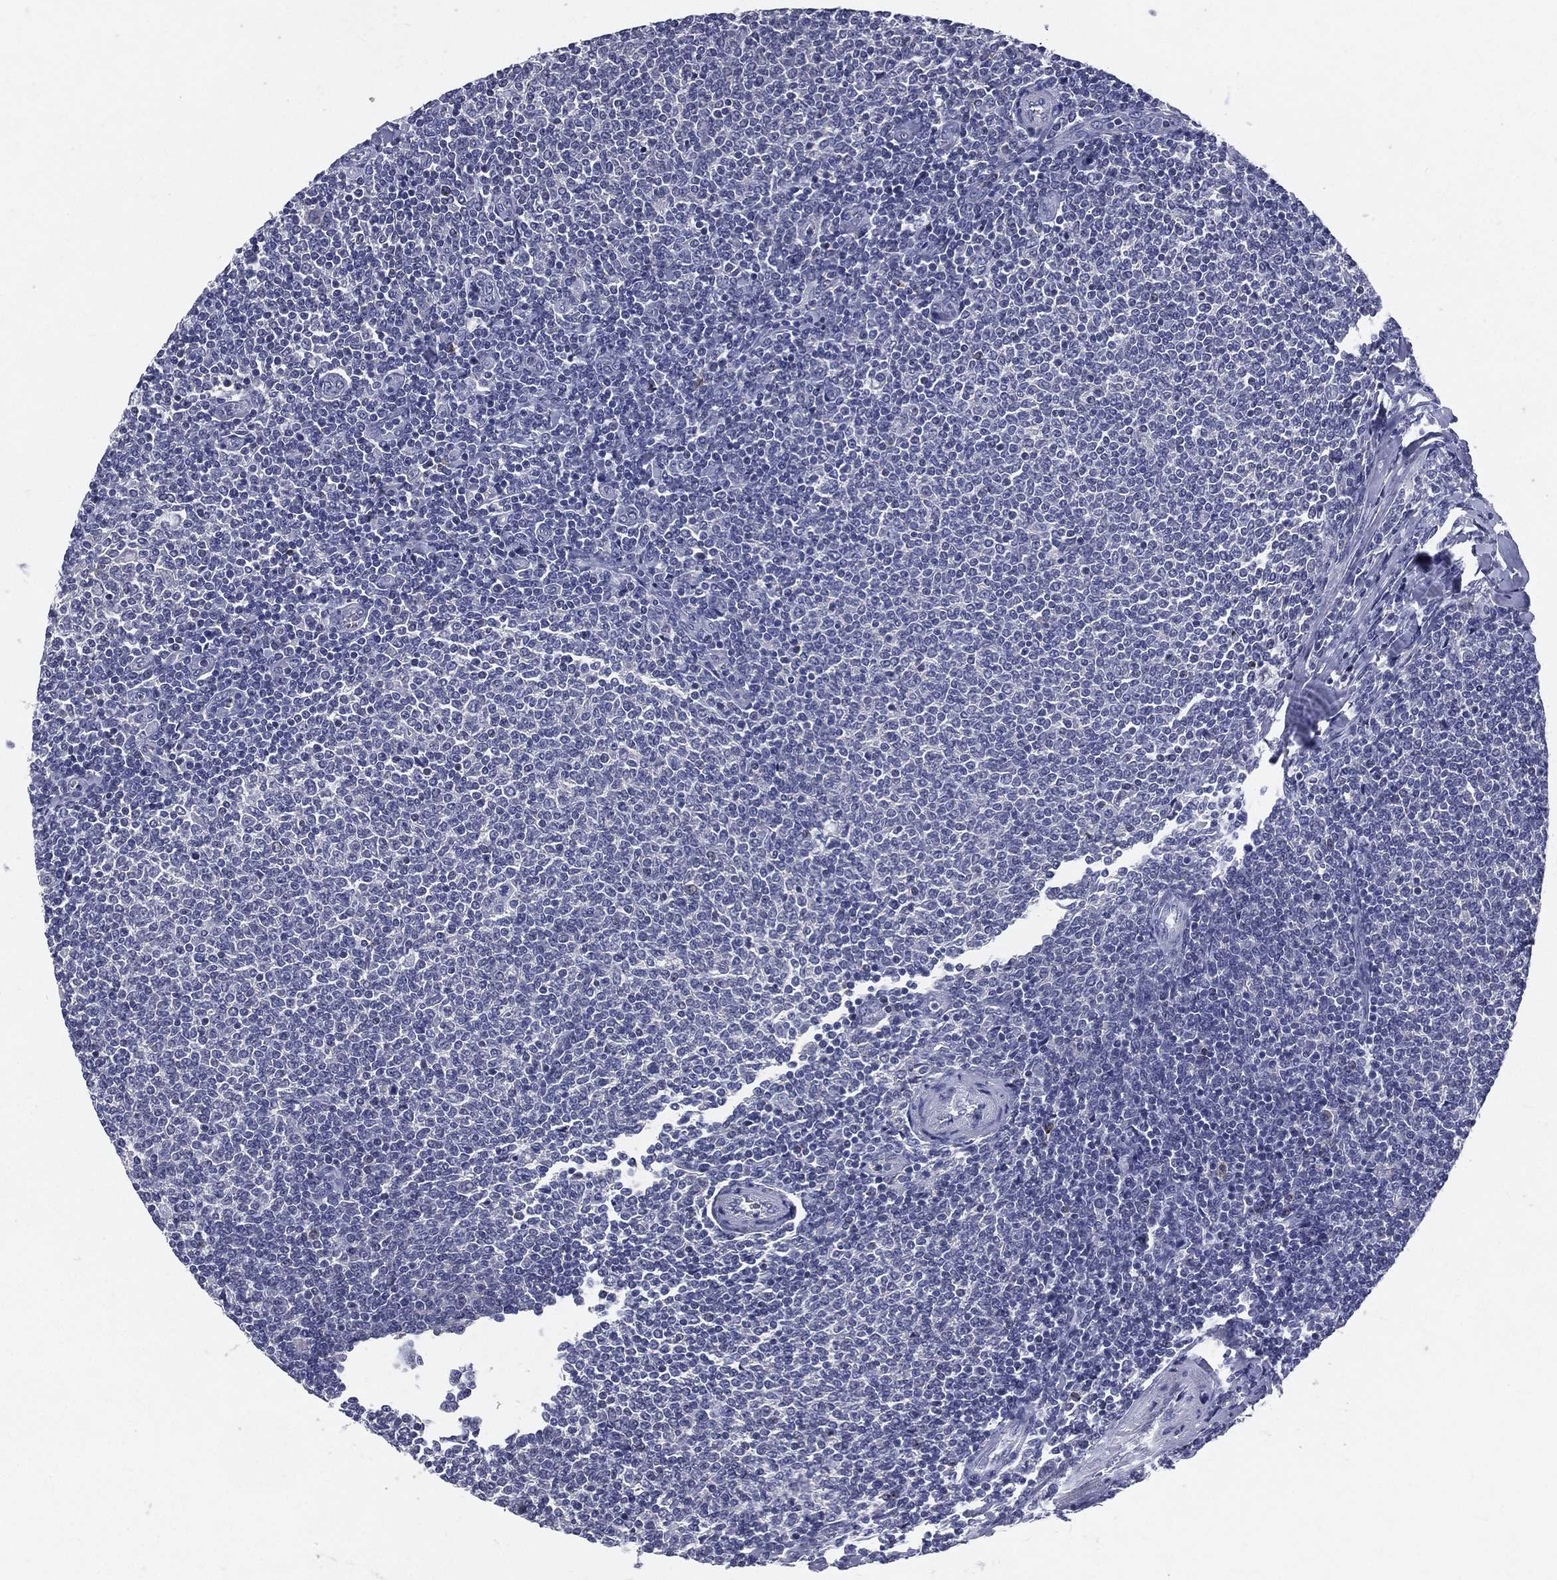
{"staining": {"intensity": "negative", "quantity": "none", "location": "none"}, "tissue": "lymphoma", "cell_type": "Tumor cells", "image_type": "cancer", "snomed": [{"axis": "morphology", "description": "Malignant lymphoma, non-Hodgkin's type, Low grade"}, {"axis": "topography", "description": "Lymph node"}], "caption": "Immunohistochemistry image of human lymphoma stained for a protein (brown), which displays no expression in tumor cells.", "gene": "IFT27", "patient": {"sex": "male", "age": 52}}